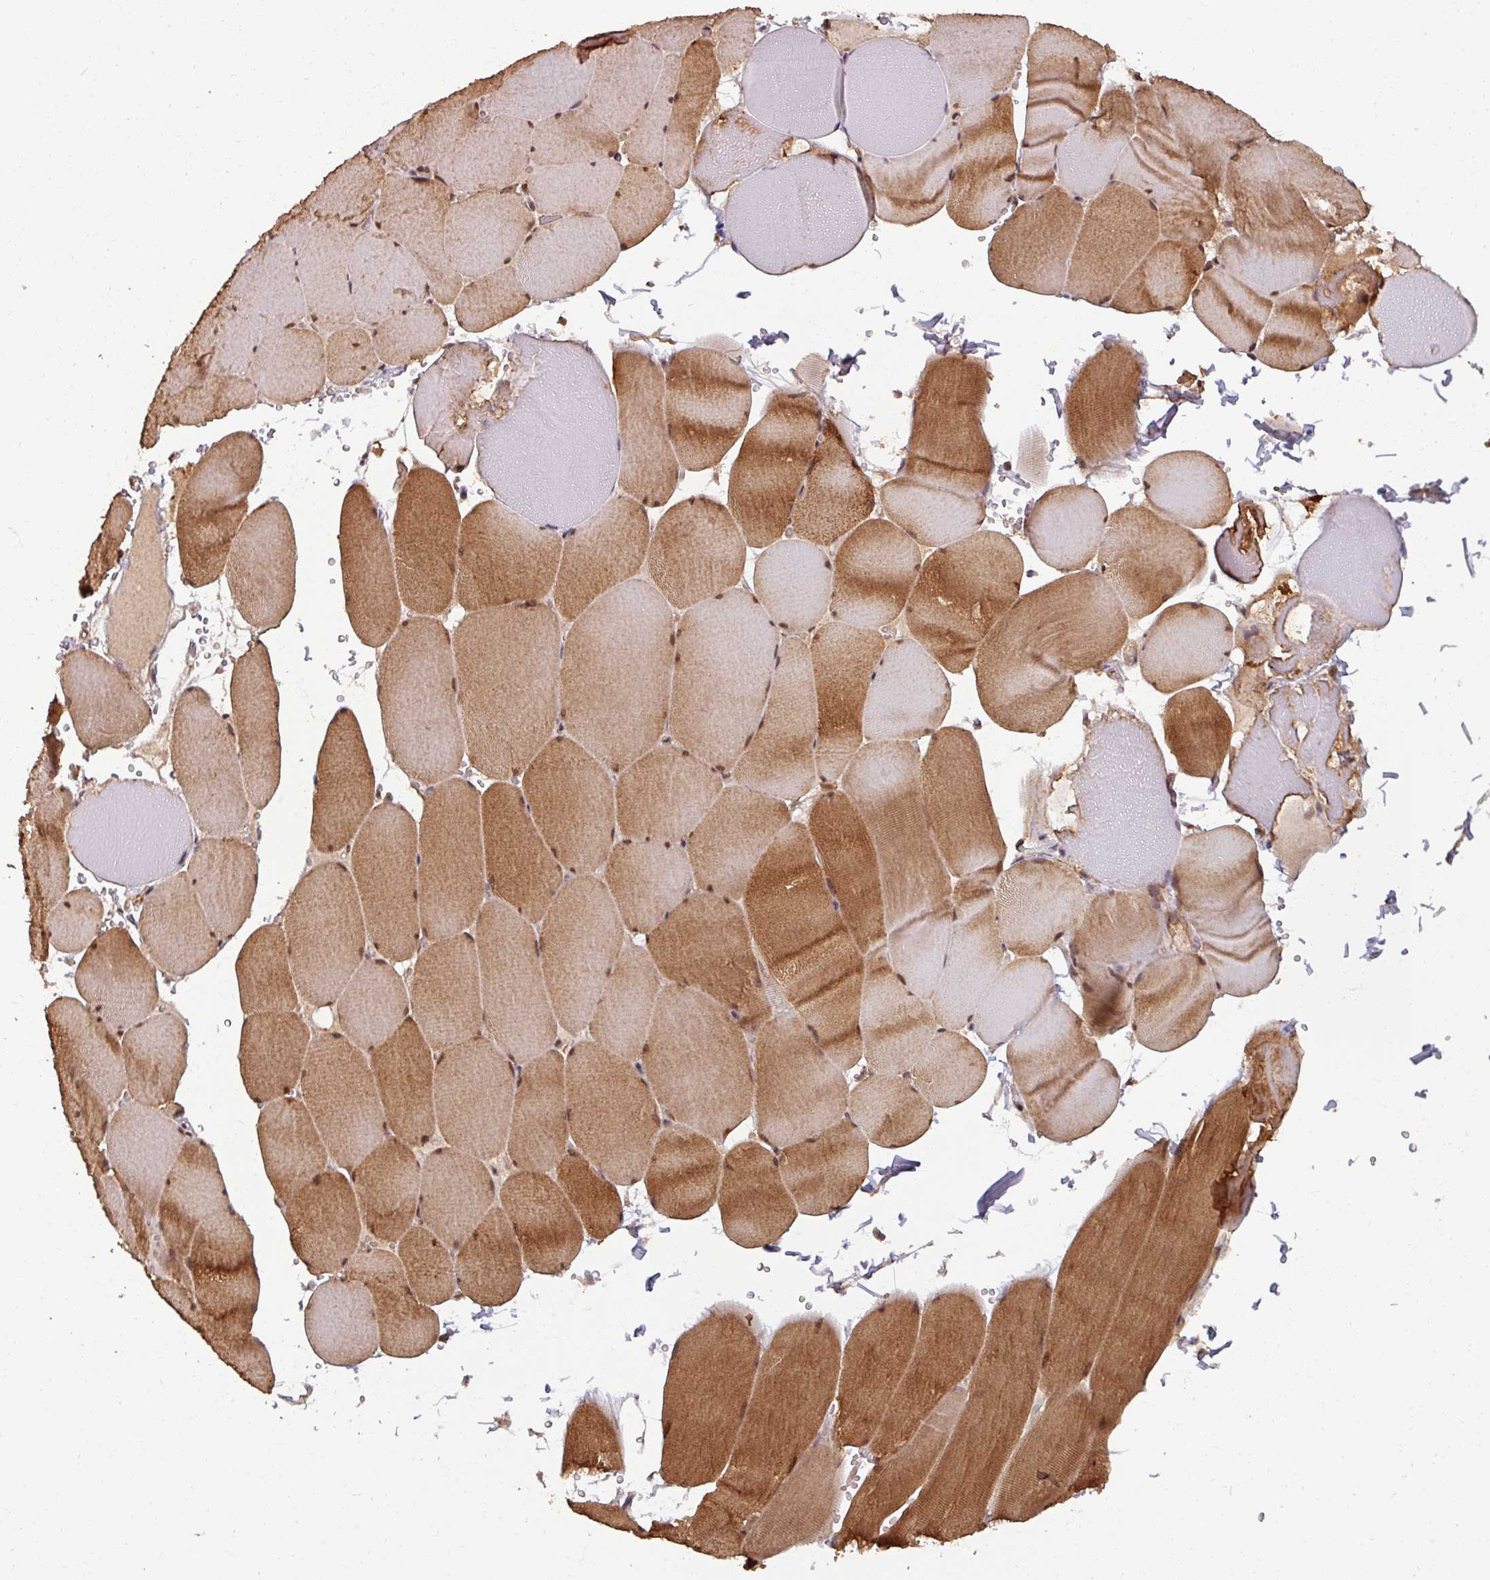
{"staining": {"intensity": "moderate", "quantity": "25%-75%", "location": "cytoplasmic/membranous,nuclear"}, "tissue": "skeletal muscle", "cell_type": "Myocytes", "image_type": "normal", "snomed": [{"axis": "morphology", "description": "Normal tissue, NOS"}, {"axis": "topography", "description": "Skeletal muscle"}, {"axis": "topography", "description": "Head-Neck"}], "caption": "Immunohistochemistry (IHC) micrograph of benign skeletal muscle: skeletal muscle stained using immunohistochemistry shows medium levels of moderate protein expression localized specifically in the cytoplasmic/membranous,nuclear of myocytes, appearing as a cytoplasmic/membranous,nuclear brown color.", "gene": "SWI5", "patient": {"sex": "male", "age": 66}}